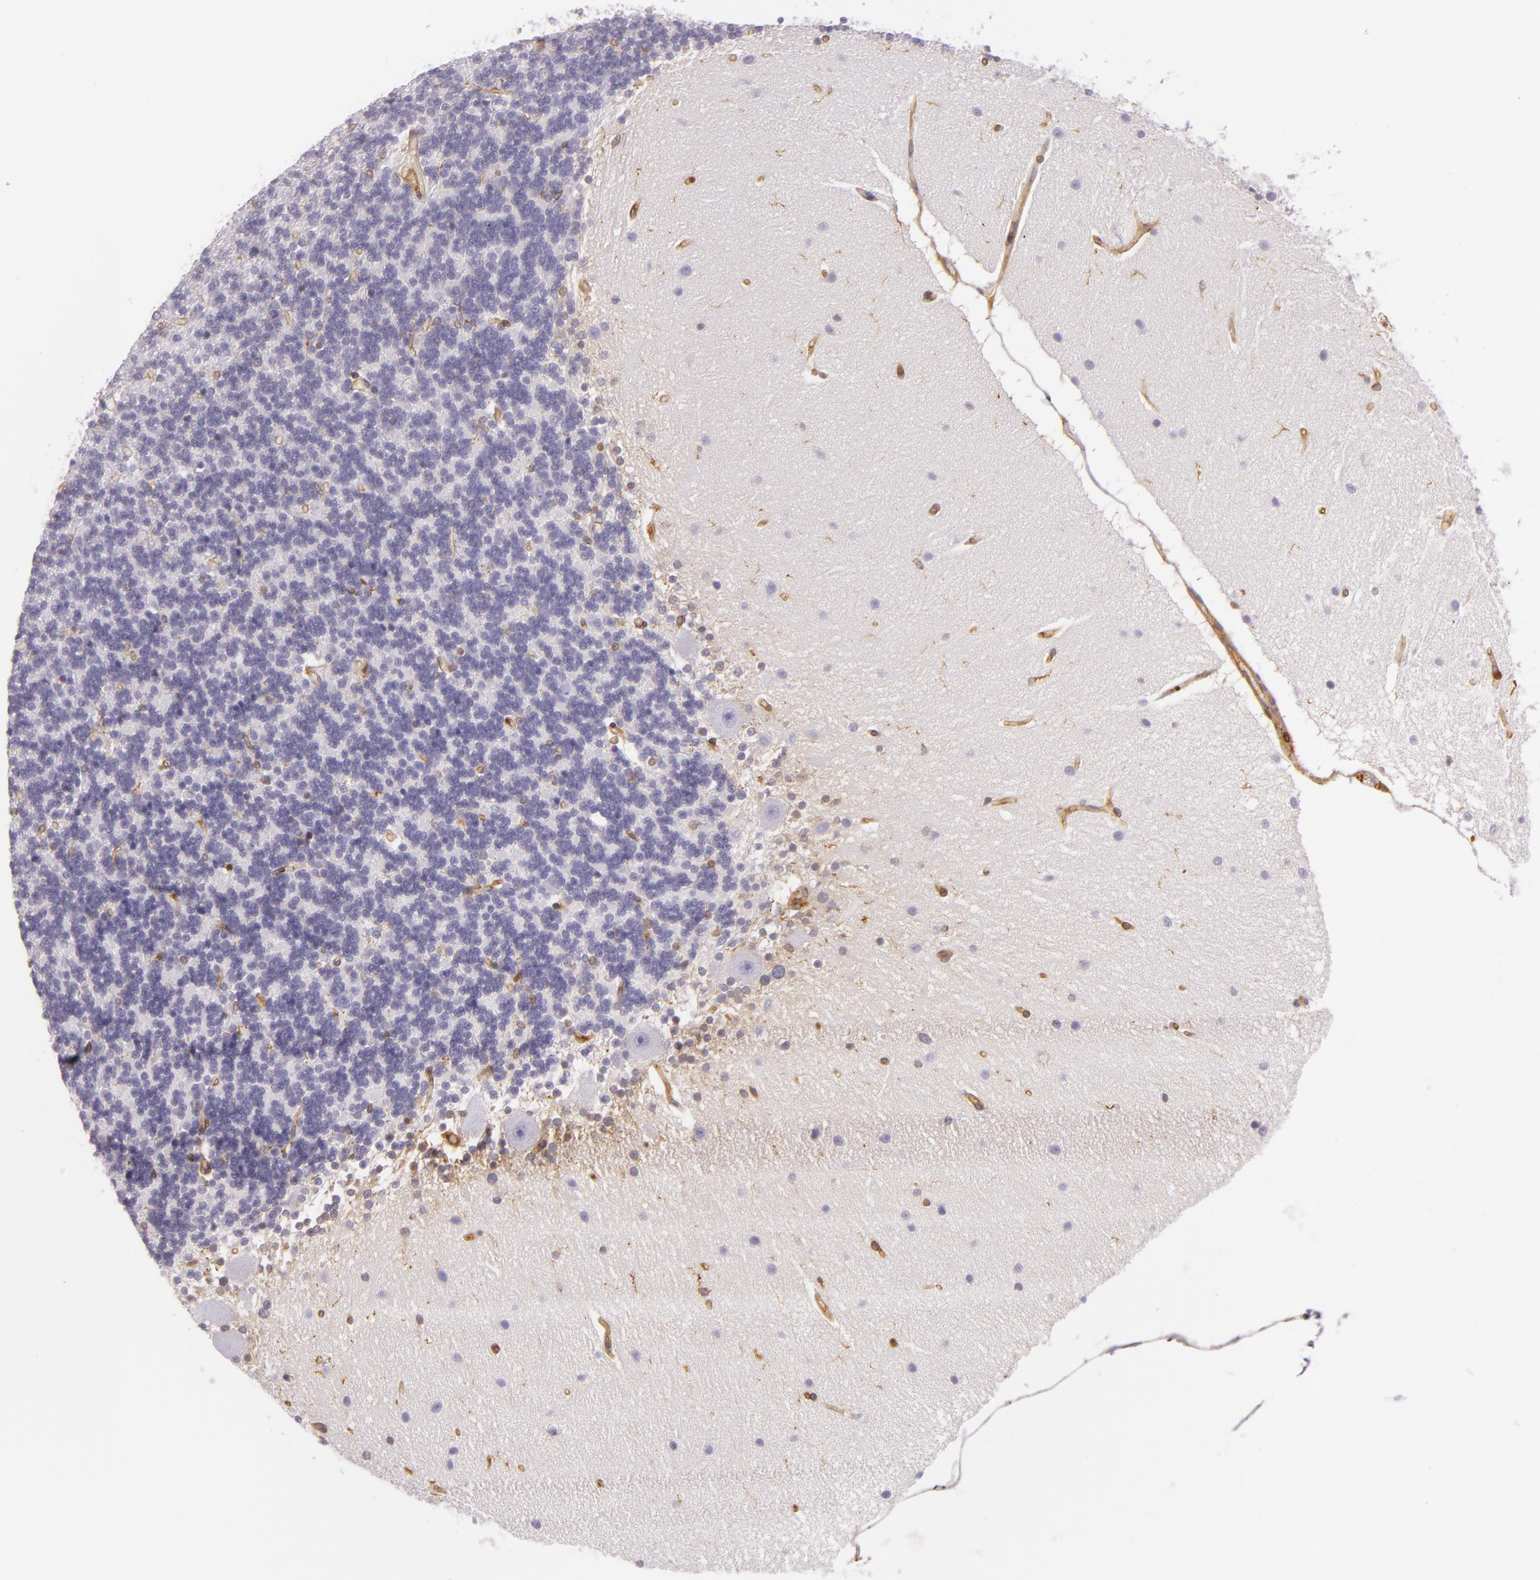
{"staining": {"intensity": "negative", "quantity": "none", "location": "none"}, "tissue": "cerebellum", "cell_type": "Cells in granular layer", "image_type": "normal", "snomed": [{"axis": "morphology", "description": "Normal tissue, NOS"}, {"axis": "topography", "description": "Cerebellum"}], "caption": "This is an IHC histopathology image of normal cerebellum. There is no staining in cells in granular layer.", "gene": "TLN1", "patient": {"sex": "female", "age": 54}}